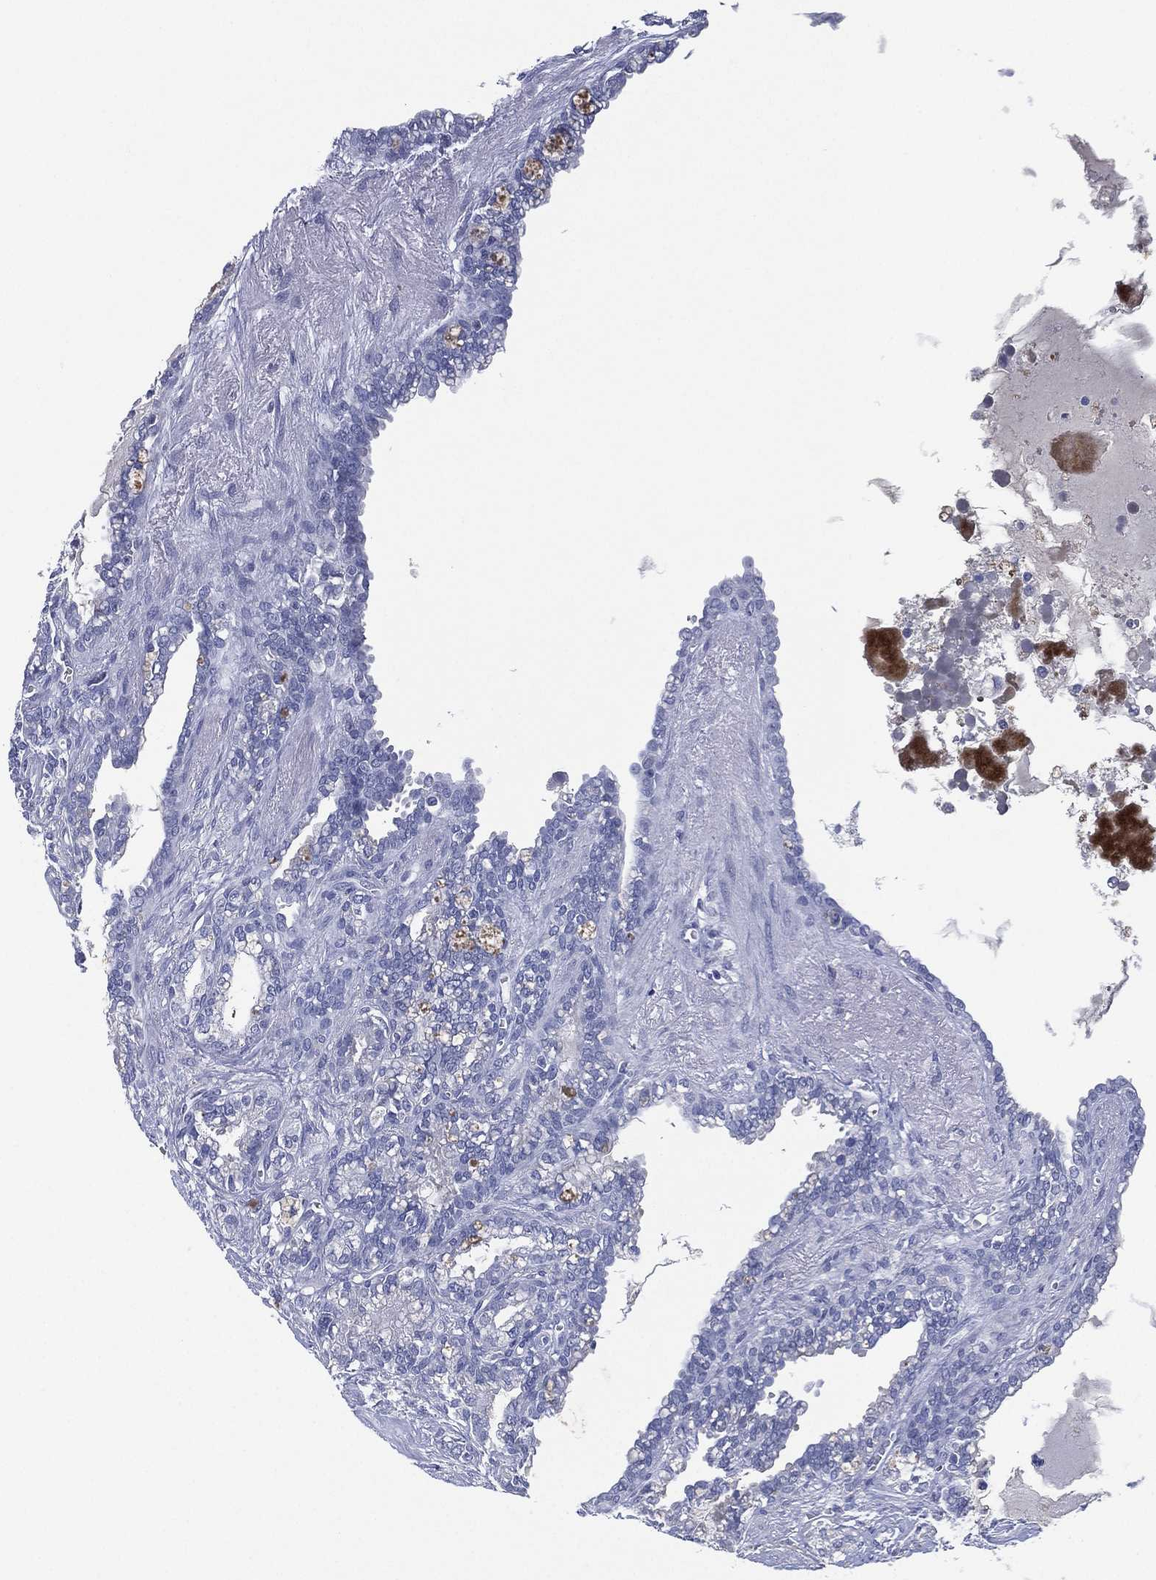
{"staining": {"intensity": "negative", "quantity": "none", "location": "none"}, "tissue": "seminal vesicle", "cell_type": "Glandular cells", "image_type": "normal", "snomed": [{"axis": "morphology", "description": "Normal tissue, NOS"}, {"axis": "morphology", "description": "Urothelial carcinoma, NOS"}, {"axis": "topography", "description": "Urinary bladder"}, {"axis": "topography", "description": "Seminal veicle"}], "caption": "Immunohistochemistry (IHC) of normal seminal vesicle displays no positivity in glandular cells.", "gene": "KRT35", "patient": {"sex": "male", "age": 76}}